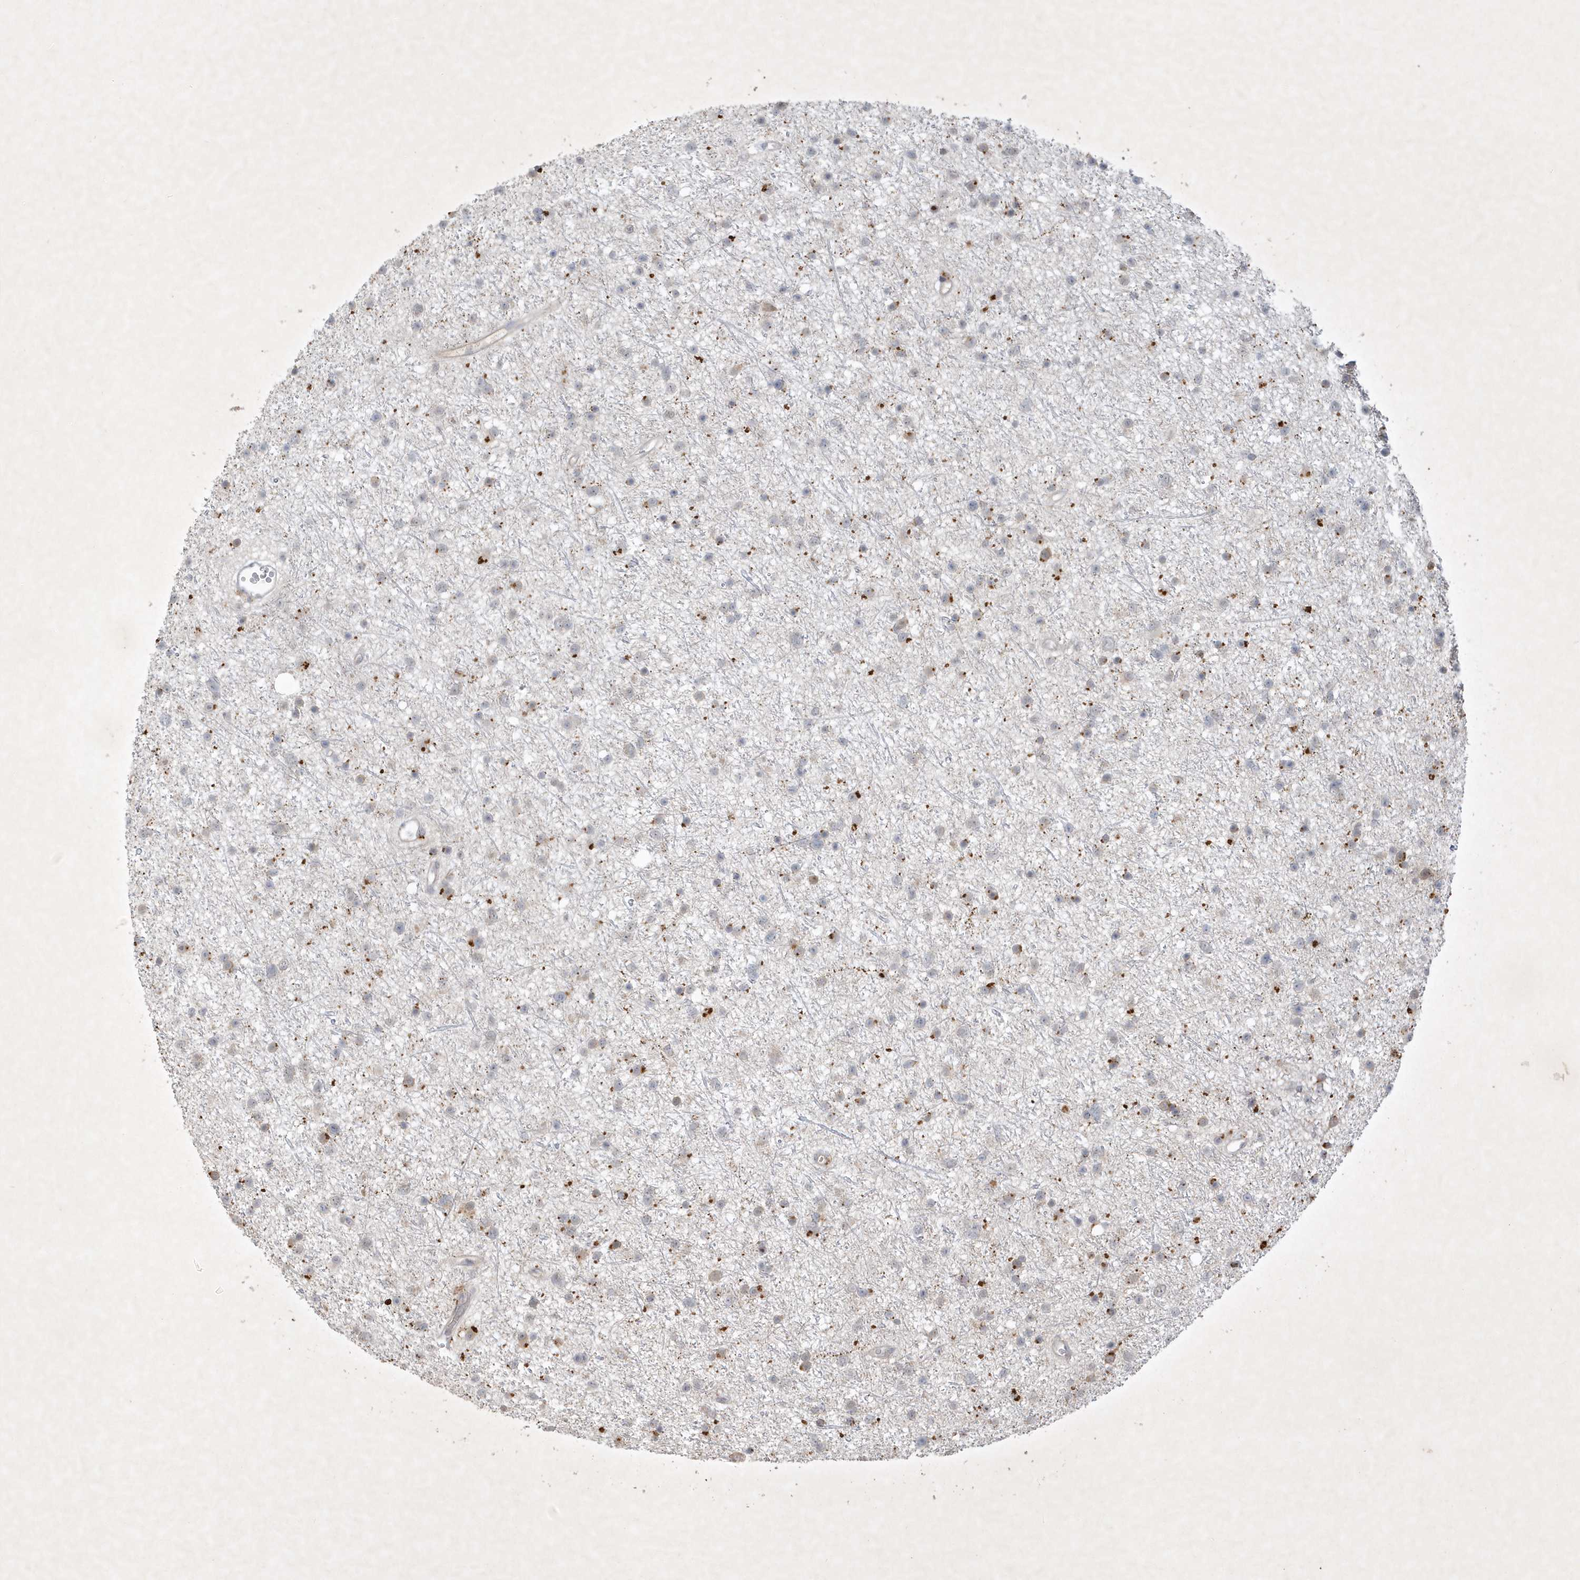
{"staining": {"intensity": "moderate", "quantity": "<25%", "location": "cytoplasmic/membranous"}, "tissue": "glioma", "cell_type": "Tumor cells", "image_type": "cancer", "snomed": [{"axis": "morphology", "description": "Glioma, malignant, Low grade"}, {"axis": "topography", "description": "Cerebral cortex"}], "caption": "A micrograph of human malignant glioma (low-grade) stained for a protein displays moderate cytoplasmic/membranous brown staining in tumor cells.", "gene": "THG1L", "patient": {"sex": "female", "age": 39}}